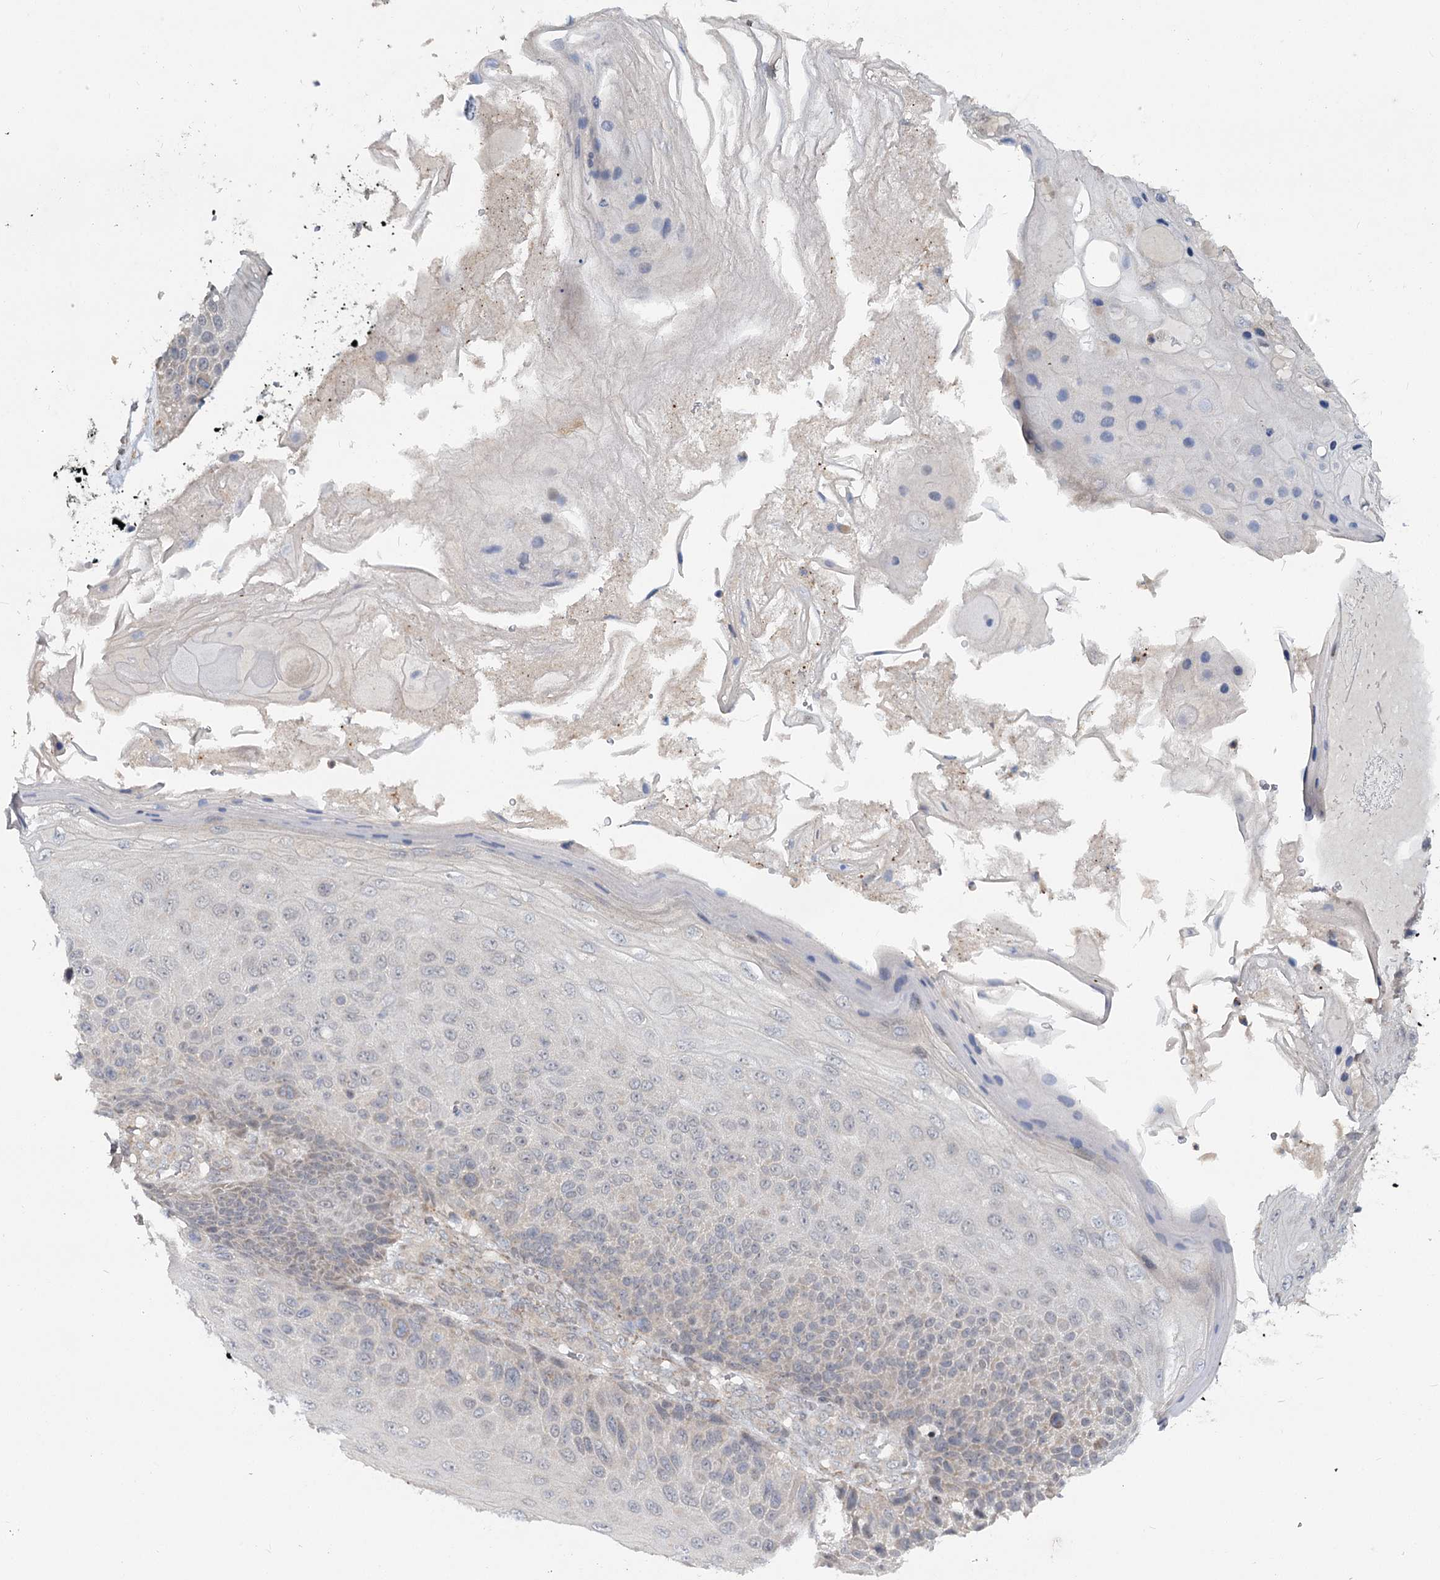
{"staining": {"intensity": "negative", "quantity": "none", "location": "none"}, "tissue": "skin cancer", "cell_type": "Tumor cells", "image_type": "cancer", "snomed": [{"axis": "morphology", "description": "Squamous cell carcinoma, NOS"}, {"axis": "topography", "description": "Skin"}], "caption": "This is an immunohistochemistry histopathology image of human skin cancer (squamous cell carcinoma). There is no staining in tumor cells.", "gene": "TBC1D9B", "patient": {"sex": "female", "age": 88}}